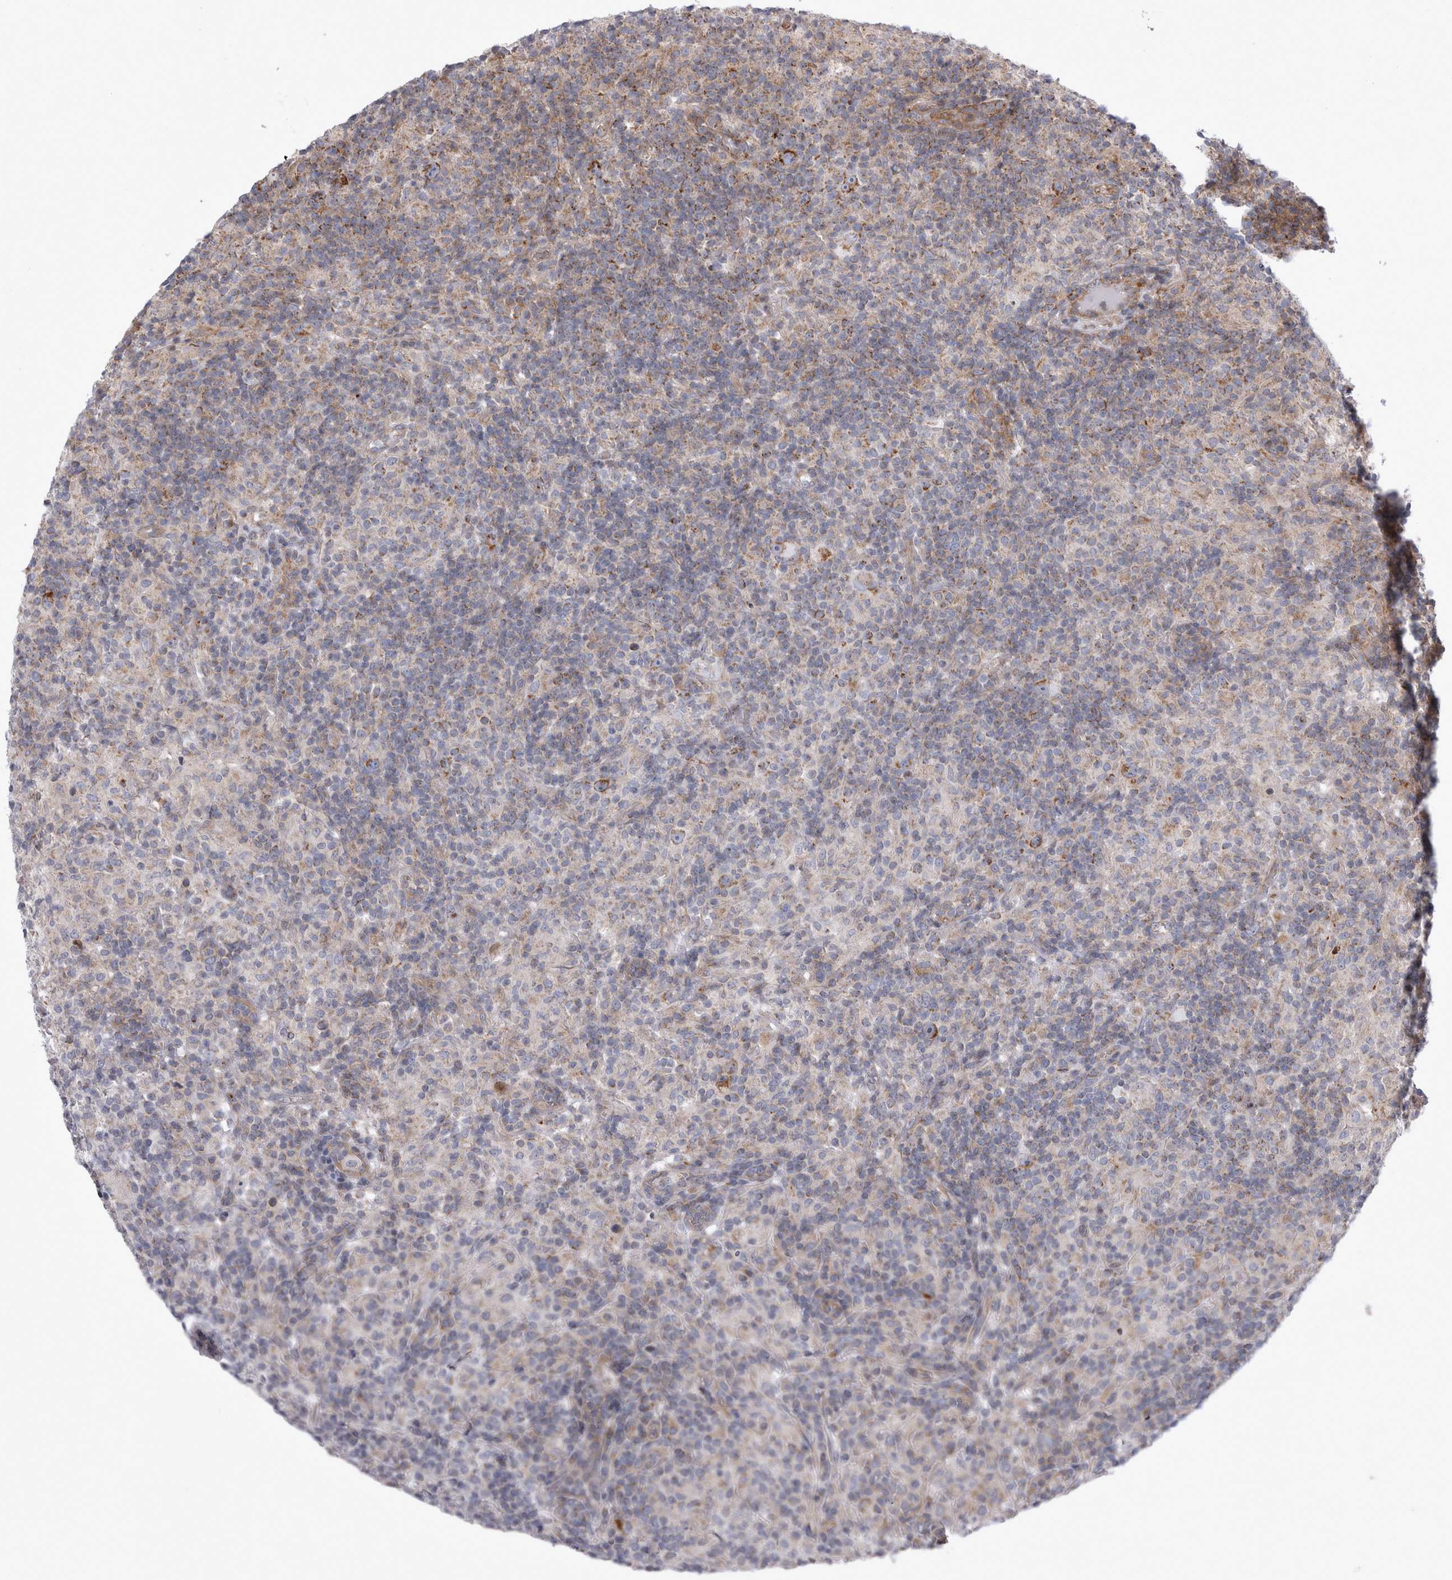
{"staining": {"intensity": "strong", "quantity": ">75%", "location": "cytoplasmic/membranous"}, "tissue": "lymphoma", "cell_type": "Tumor cells", "image_type": "cancer", "snomed": [{"axis": "morphology", "description": "Hodgkin's disease, NOS"}, {"axis": "topography", "description": "Lymph node"}], "caption": "IHC of Hodgkin's disease exhibits high levels of strong cytoplasmic/membranous expression in approximately >75% of tumor cells. (brown staining indicates protein expression, while blue staining denotes nuclei).", "gene": "TSPOAP1", "patient": {"sex": "male", "age": 70}}